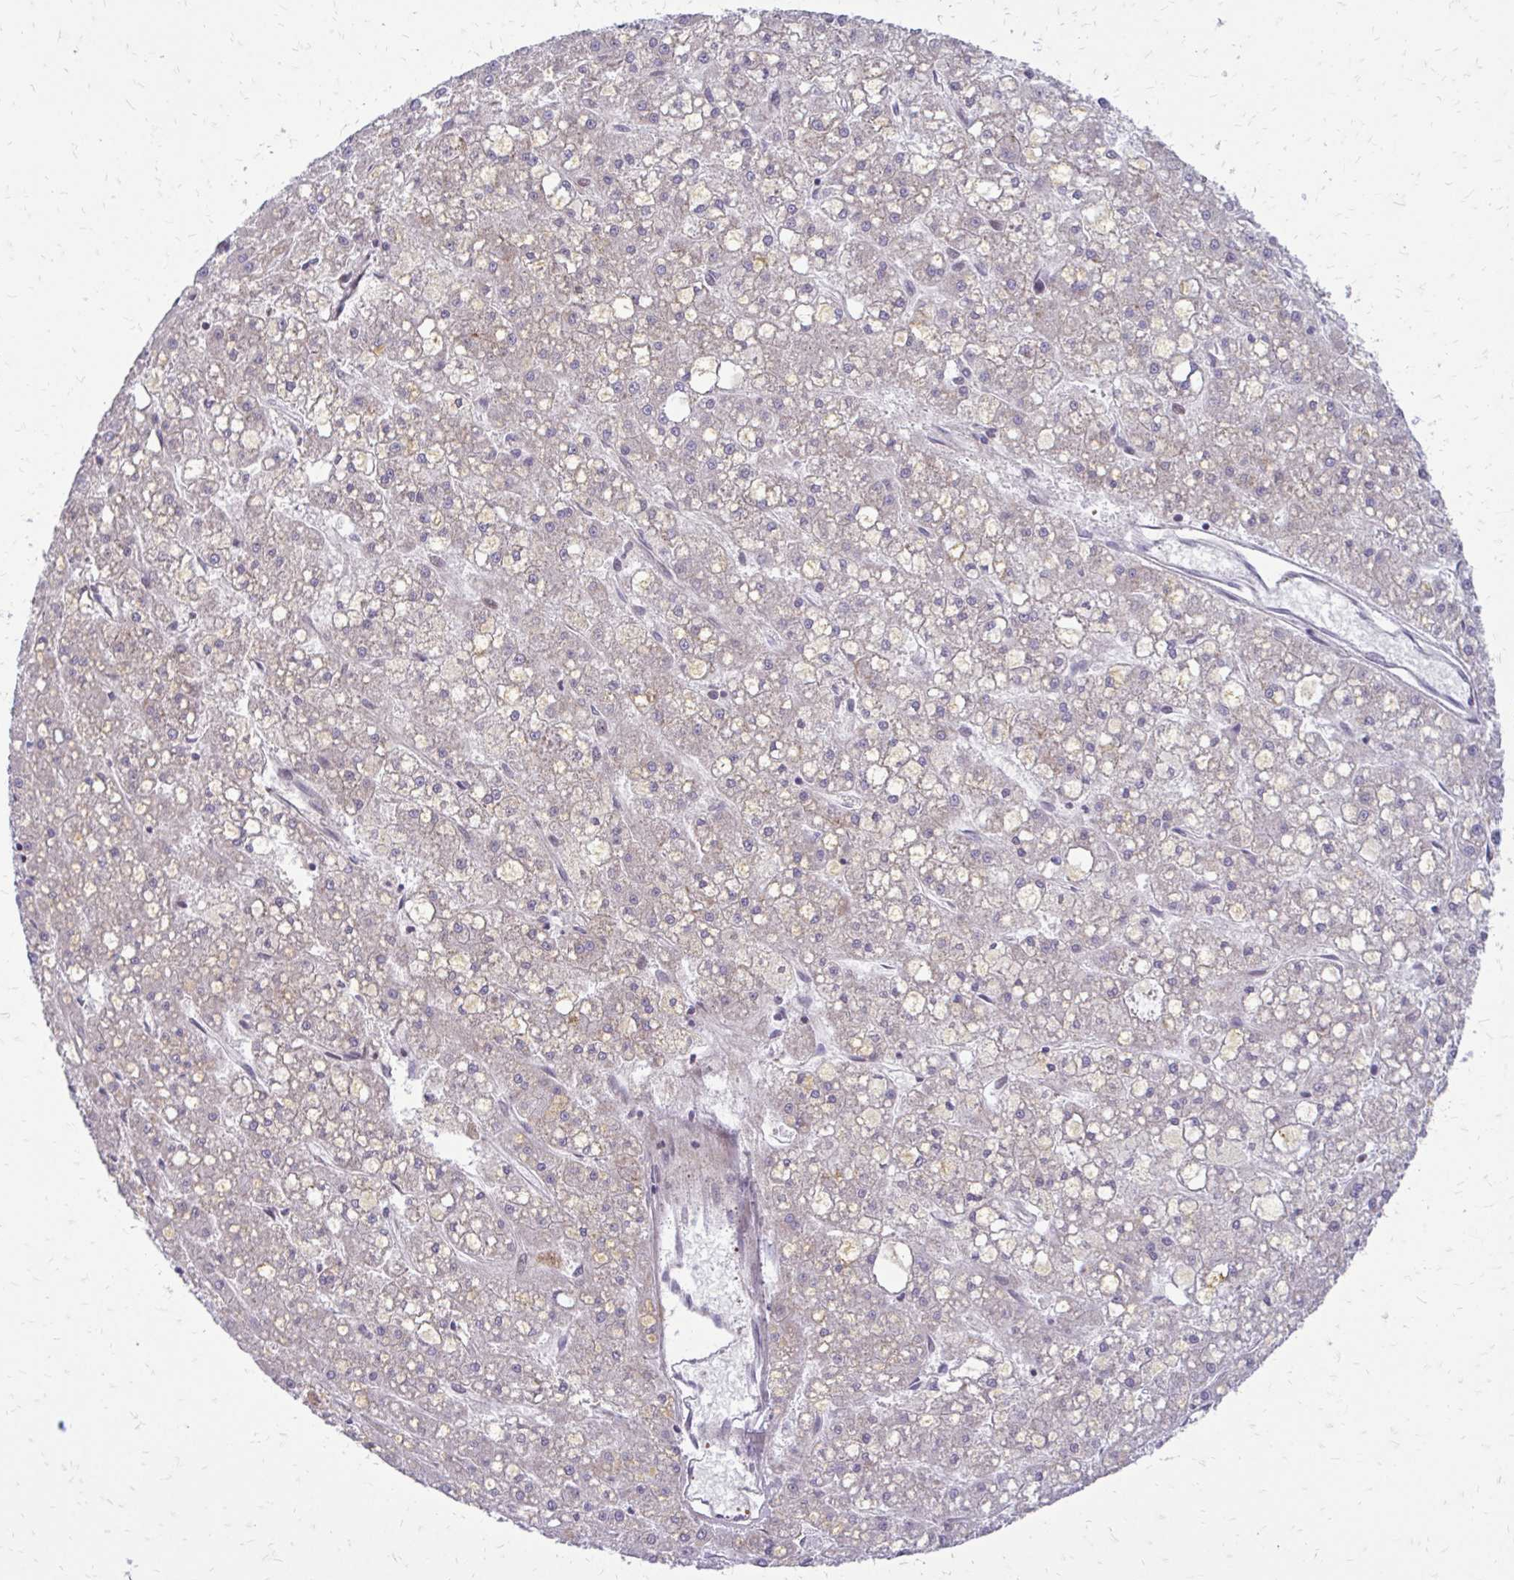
{"staining": {"intensity": "negative", "quantity": "none", "location": "none"}, "tissue": "liver cancer", "cell_type": "Tumor cells", "image_type": "cancer", "snomed": [{"axis": "morphology", "description": "Carcinoma, Hepatocellular, NOS"}, {"axis": "topography", "description": "Liver"}], "caption": "Immunohistochemistry (IHC) micrograph of neoplastic tissue: liver cancer (hepatocellular carcinoma) stained with DAB (3,3'-diaminobenzidine) shows no significant protein positivity in tumor cells.", "gene": "FUNDC2", "patient": {"sex": "male", "age": 67}}